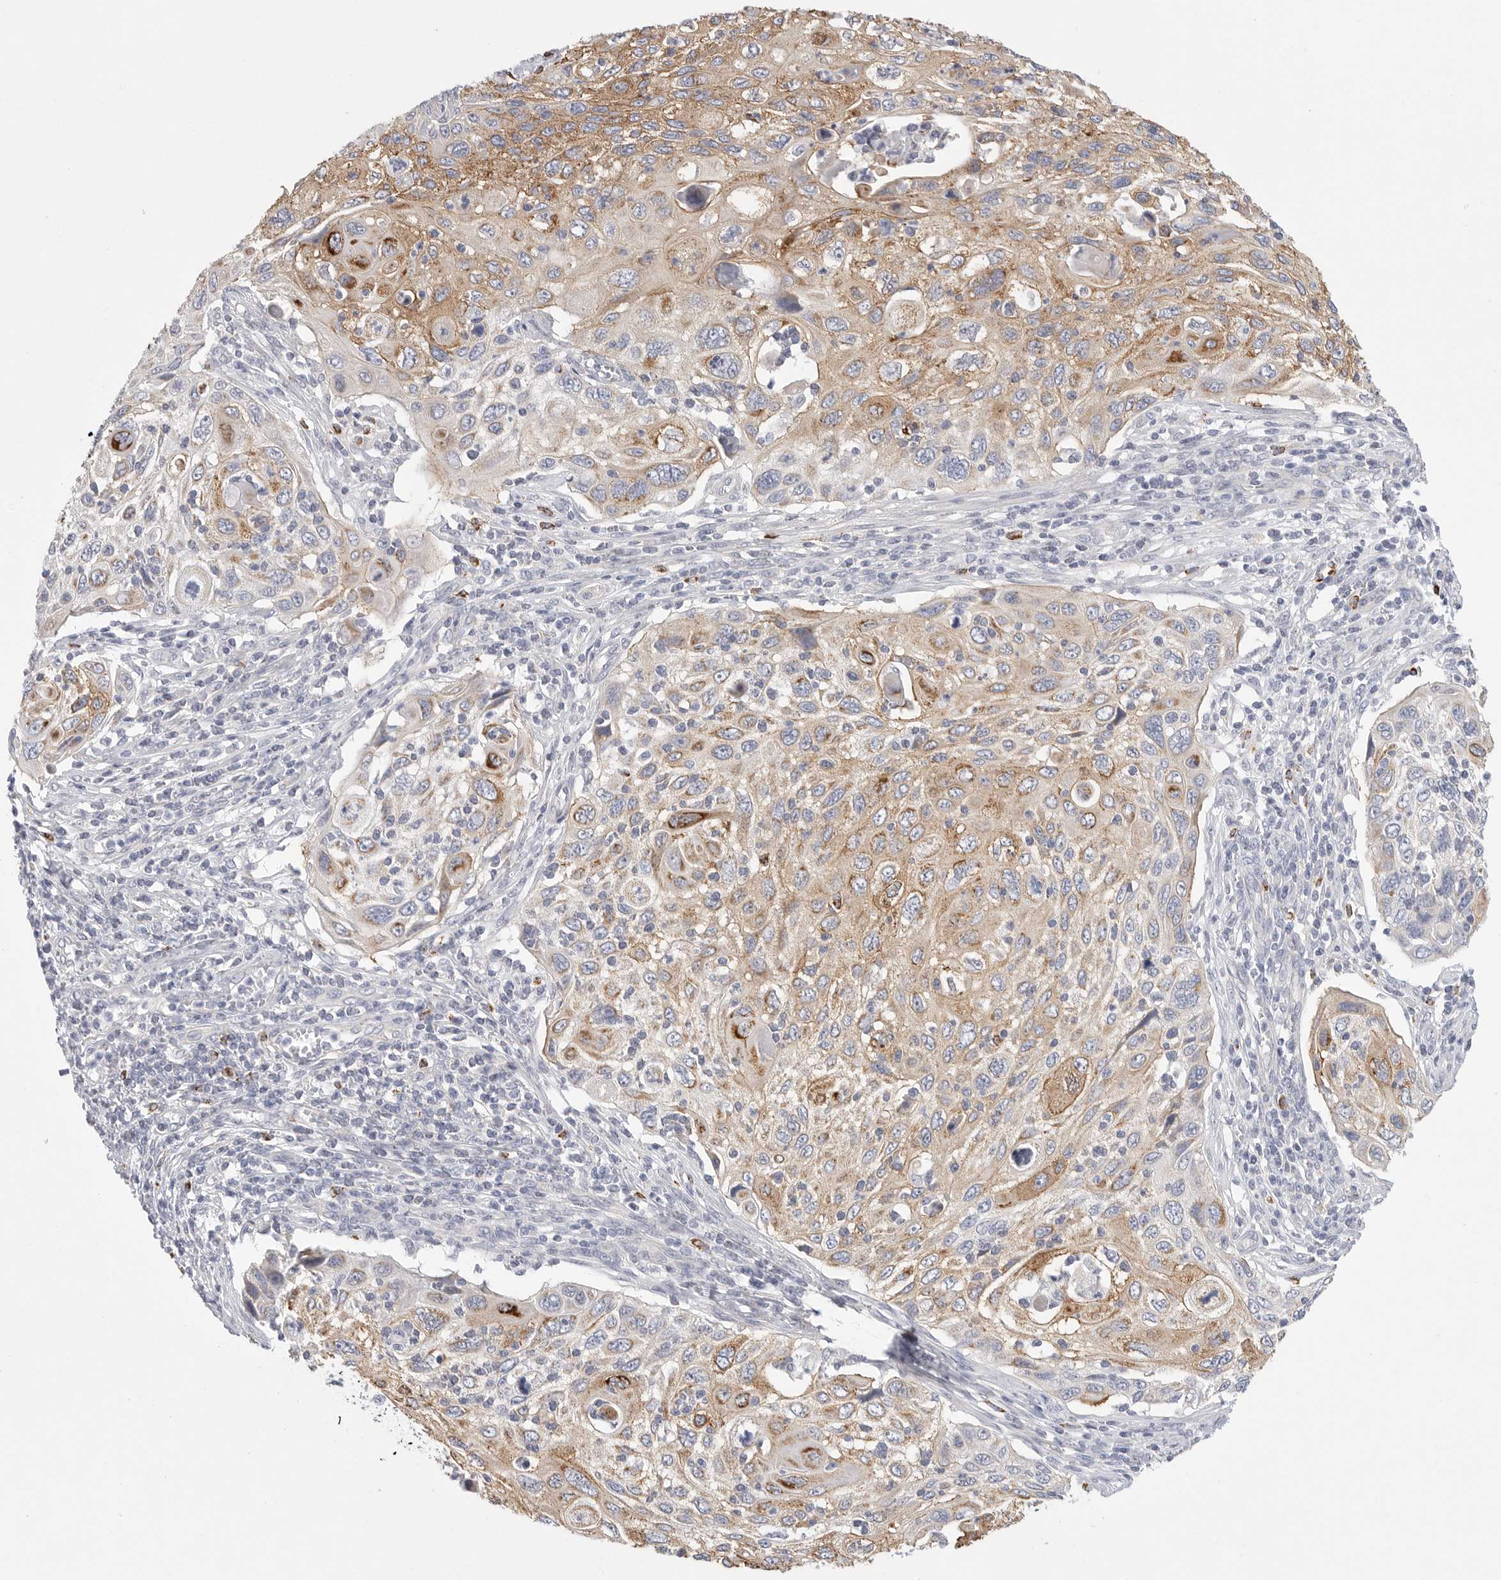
{"staining": {"intensity": "moderate", "quantity": ">75%", "location": "cytoplasmic/membranous"}, "tissue": "cervical cancer", "cell_type": "Tumor cells", "image_type": "cancer", "snomed": [{"axis": "morphology", "description": "Squamous cell carcinoma, NOS"}, {"axis": "topography", "description": "Cervix"}], "caption": "Moderate cytoplasmic/membranous staining is appreciated in about >75% of tumor cells in cervical squamous cell carcinoma.", "gene": "ELP3", "patient": {"sex": "female", "age": 70}}